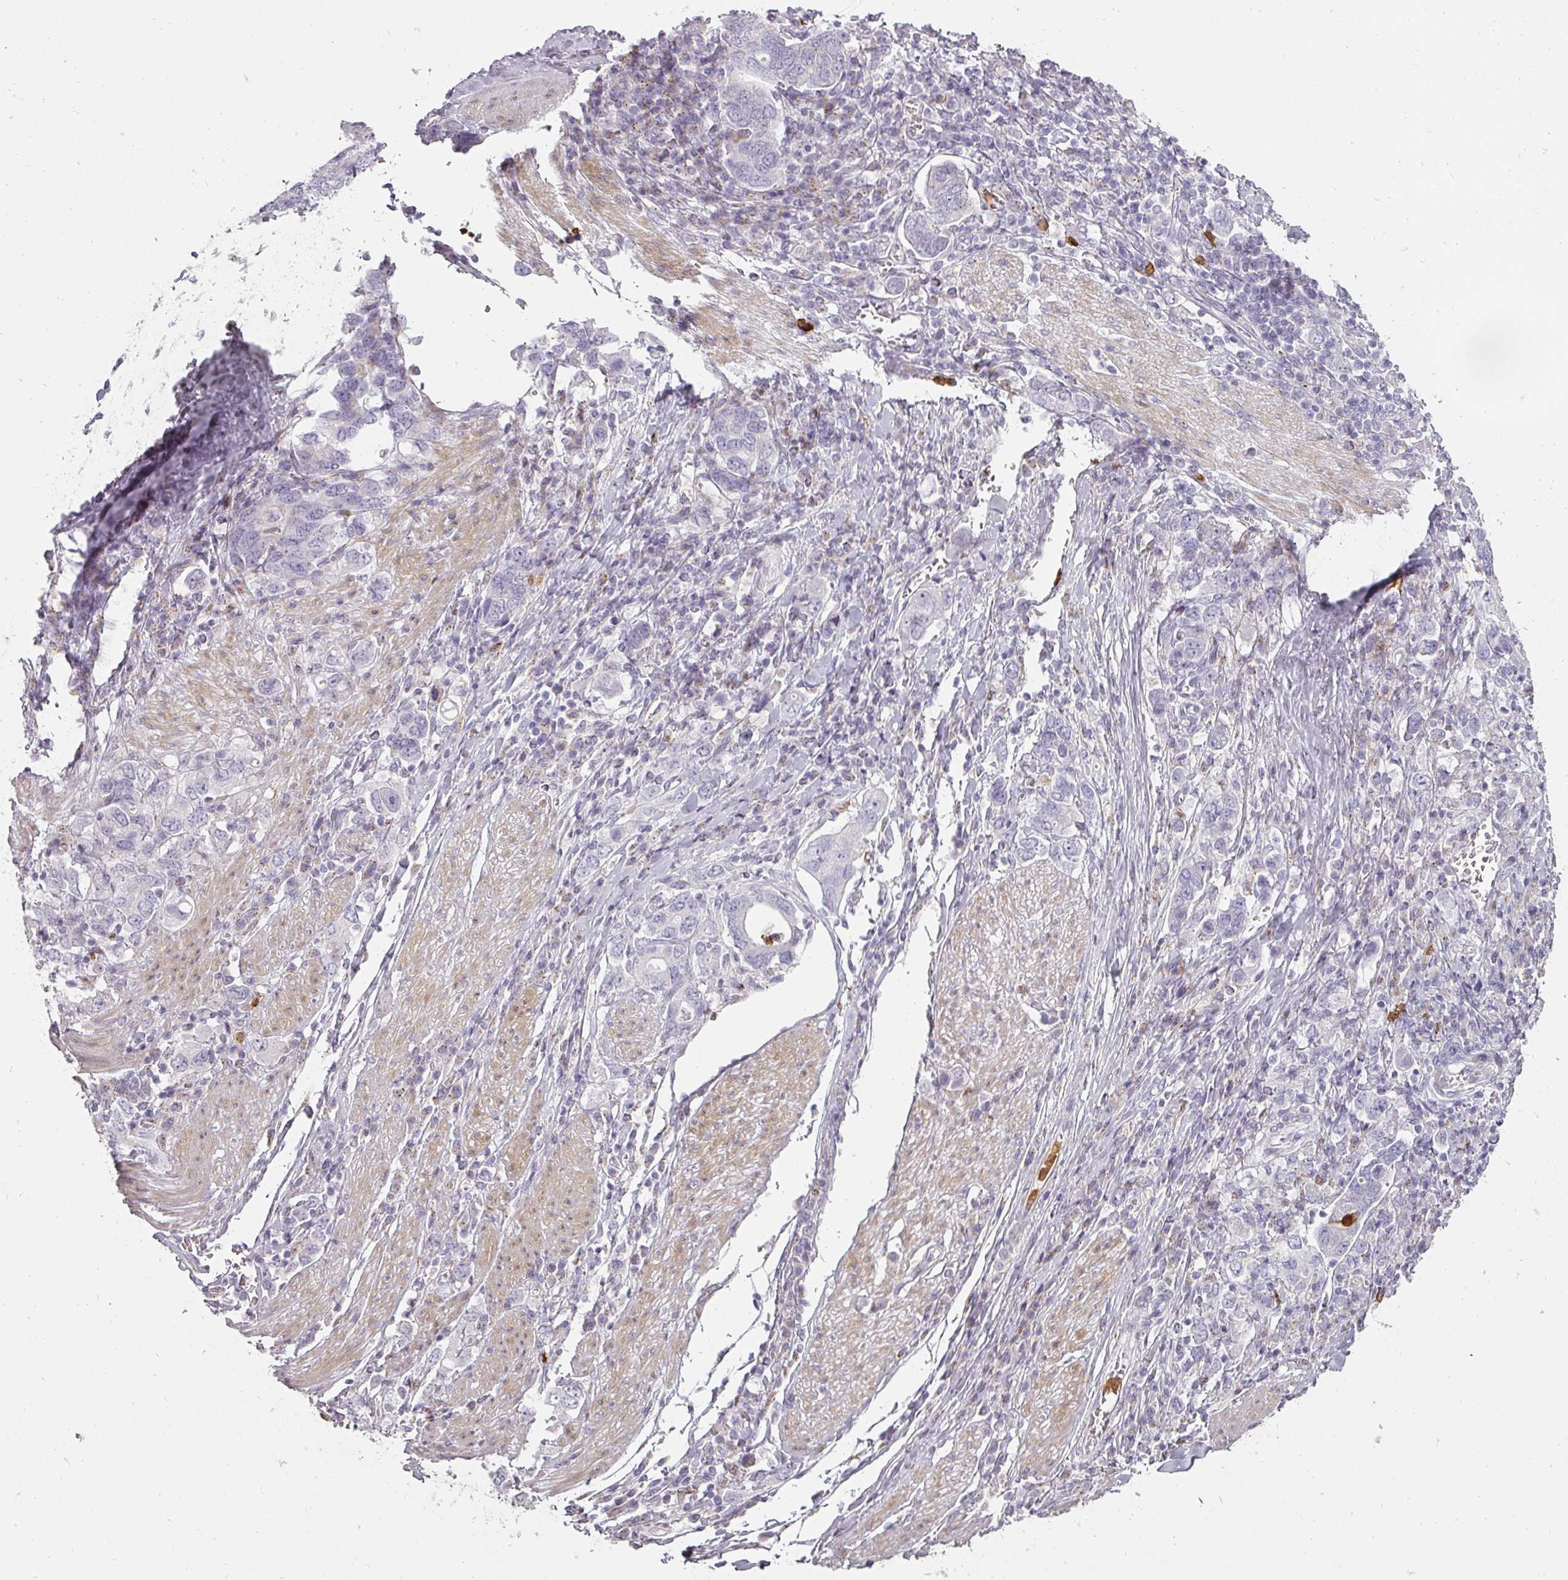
{"staining": {"intensity": "negative", "quantity": "none", "location": "none"}, "tissue": "stomach cancer", "cell_type": "Tumor cells", "image_type": "cancer", "snomed": [{"axis": "morphology", "description": "Adenocarcinoma, NOS"}, {"axis": "topography", "description": "Stomach, upper"}, {"axis": "topography", "description": "Stomach"}], "caption": "Immunohistochemistry (IHC) histopathology image of neoplastic tissue: stomach adenocarcinoma stained with DAB (3,3'-diaminobenzidine) demonstrates no significant protein staining in tumor cells.", "gene": "BIK", "patient": {"sex": "male", "age": 62}}